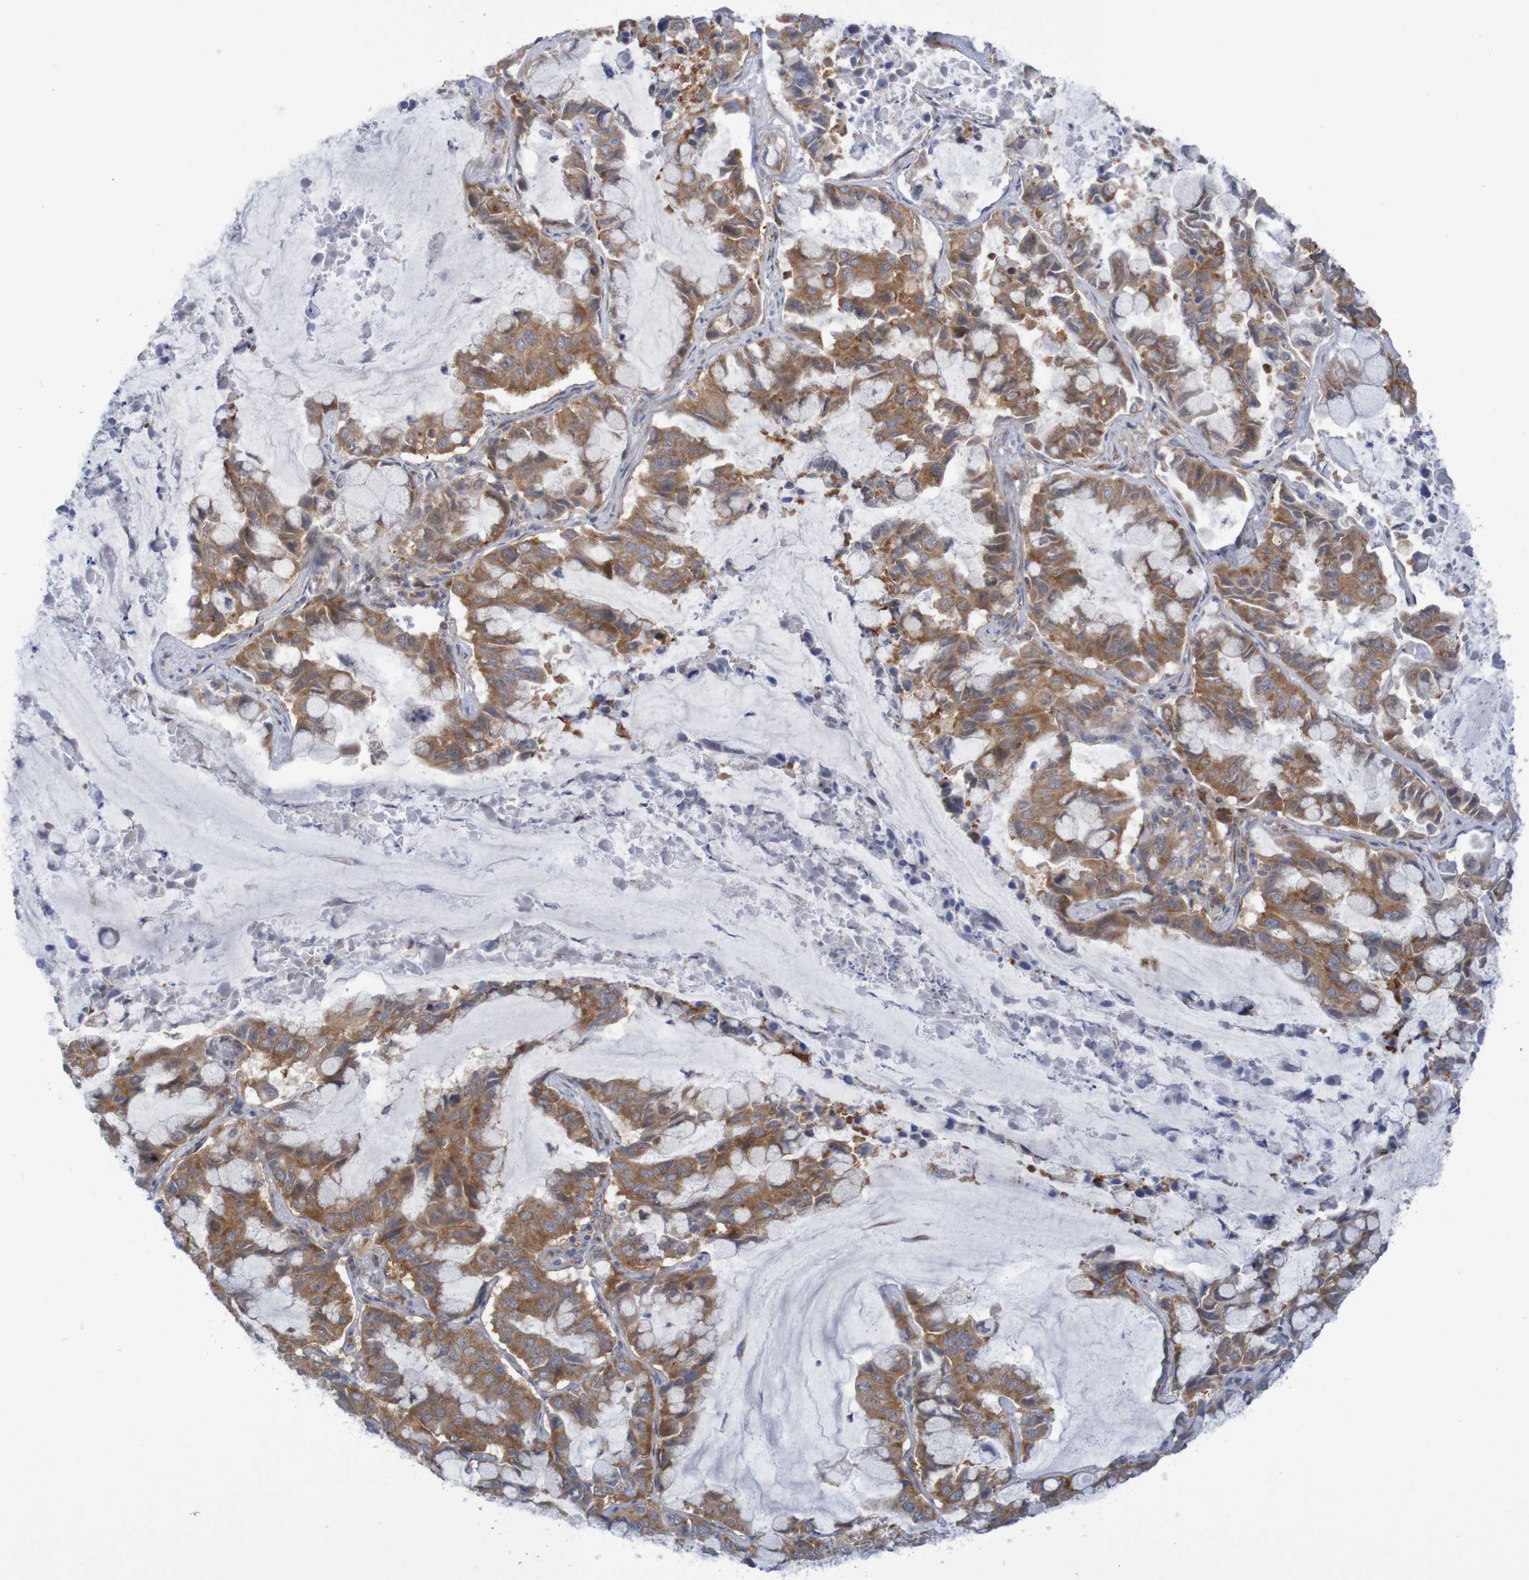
{"staining": {"intensity": "moderate", "quantity": ">75%", "location": "cytoplasmic/membranous"}, "tissue": "lung cancer", "cell_type": "Tumor cells", "image_type": "cancer", "snomed": [{"axis": "morphology", "description": "Adenocarcinoma, NOS"}, {"axis": "topography", "description": "Lung"}], "caption": "Lung cancer (adenocarcinoma) stained with IHC shows moderate cytoplasmic/membranous staining in about >75% of tumor cells. The staining was performed using DAB (3,3'-diaminobenzidine), with brown indicating positive protein expression. Nuclei are stained blue with hematoxylin.", "gene": "LRRC47", "patient": {"sex": "male", "age": 64}}